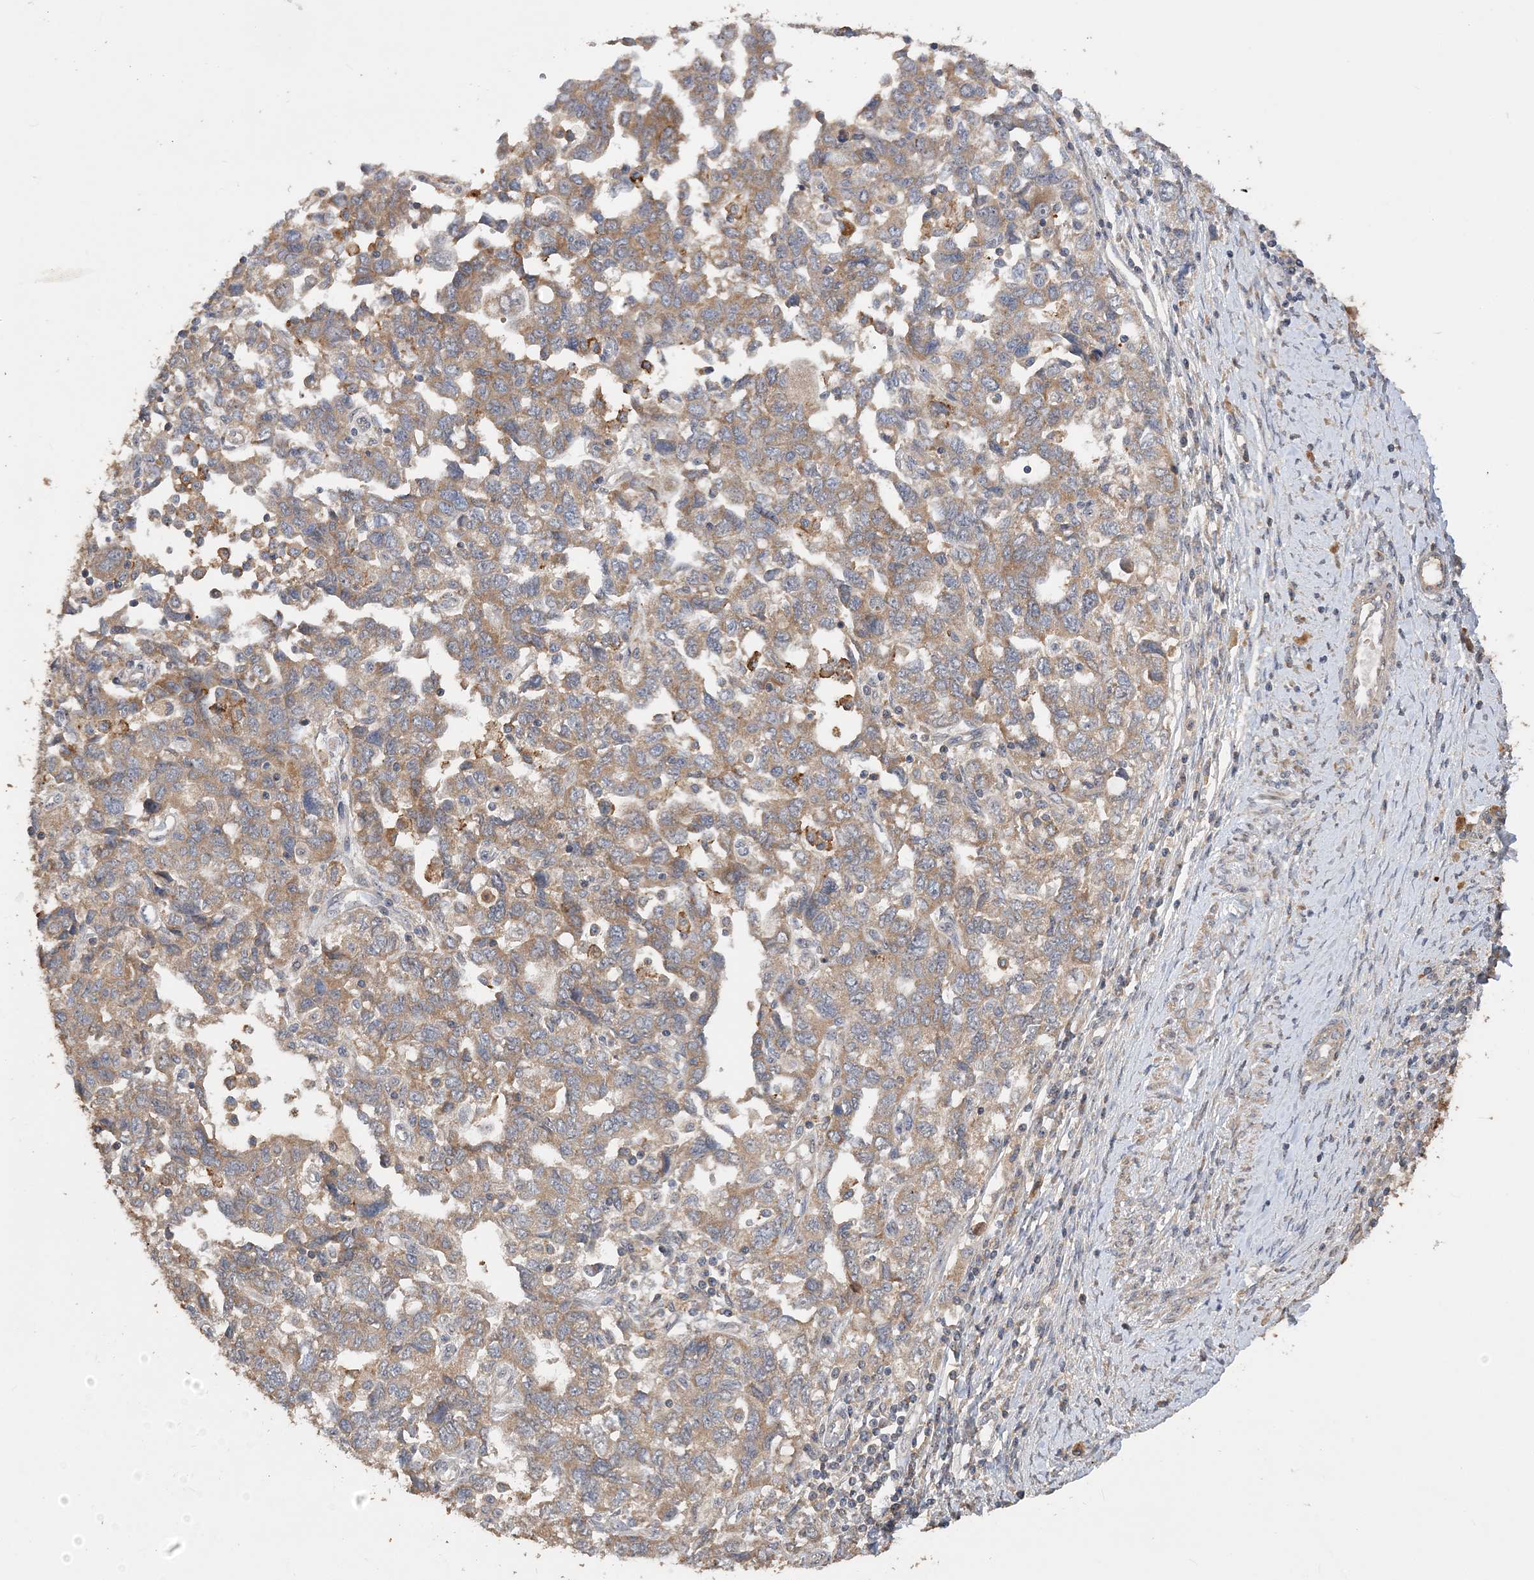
{"staining": {"intensity": "moderate", "quantity": ">75%", "location": "cytoplasmic/membranous"}, "tissue": "ovarian cancer", "cell_type": "Tumor cells", "image_type": "cancer", "snomed": [{"axis": "morphology", "description": "Carcinoma, NOS"}, {"axis": "morphology", "description": "Cystadenocarcinoma, serous, NOS"}, {"axis": "topography", "description": "Ovary"}], "caption": "A micrograph showing moderate cytoplasmic/membranous positivity in about >75% of tumor cells in ovarian serous cystadenocarcinoma, as visualized by brown immunohistochemical staining.", "gene": "GRINA", "patient": {"sex": "female", "age": 69}}